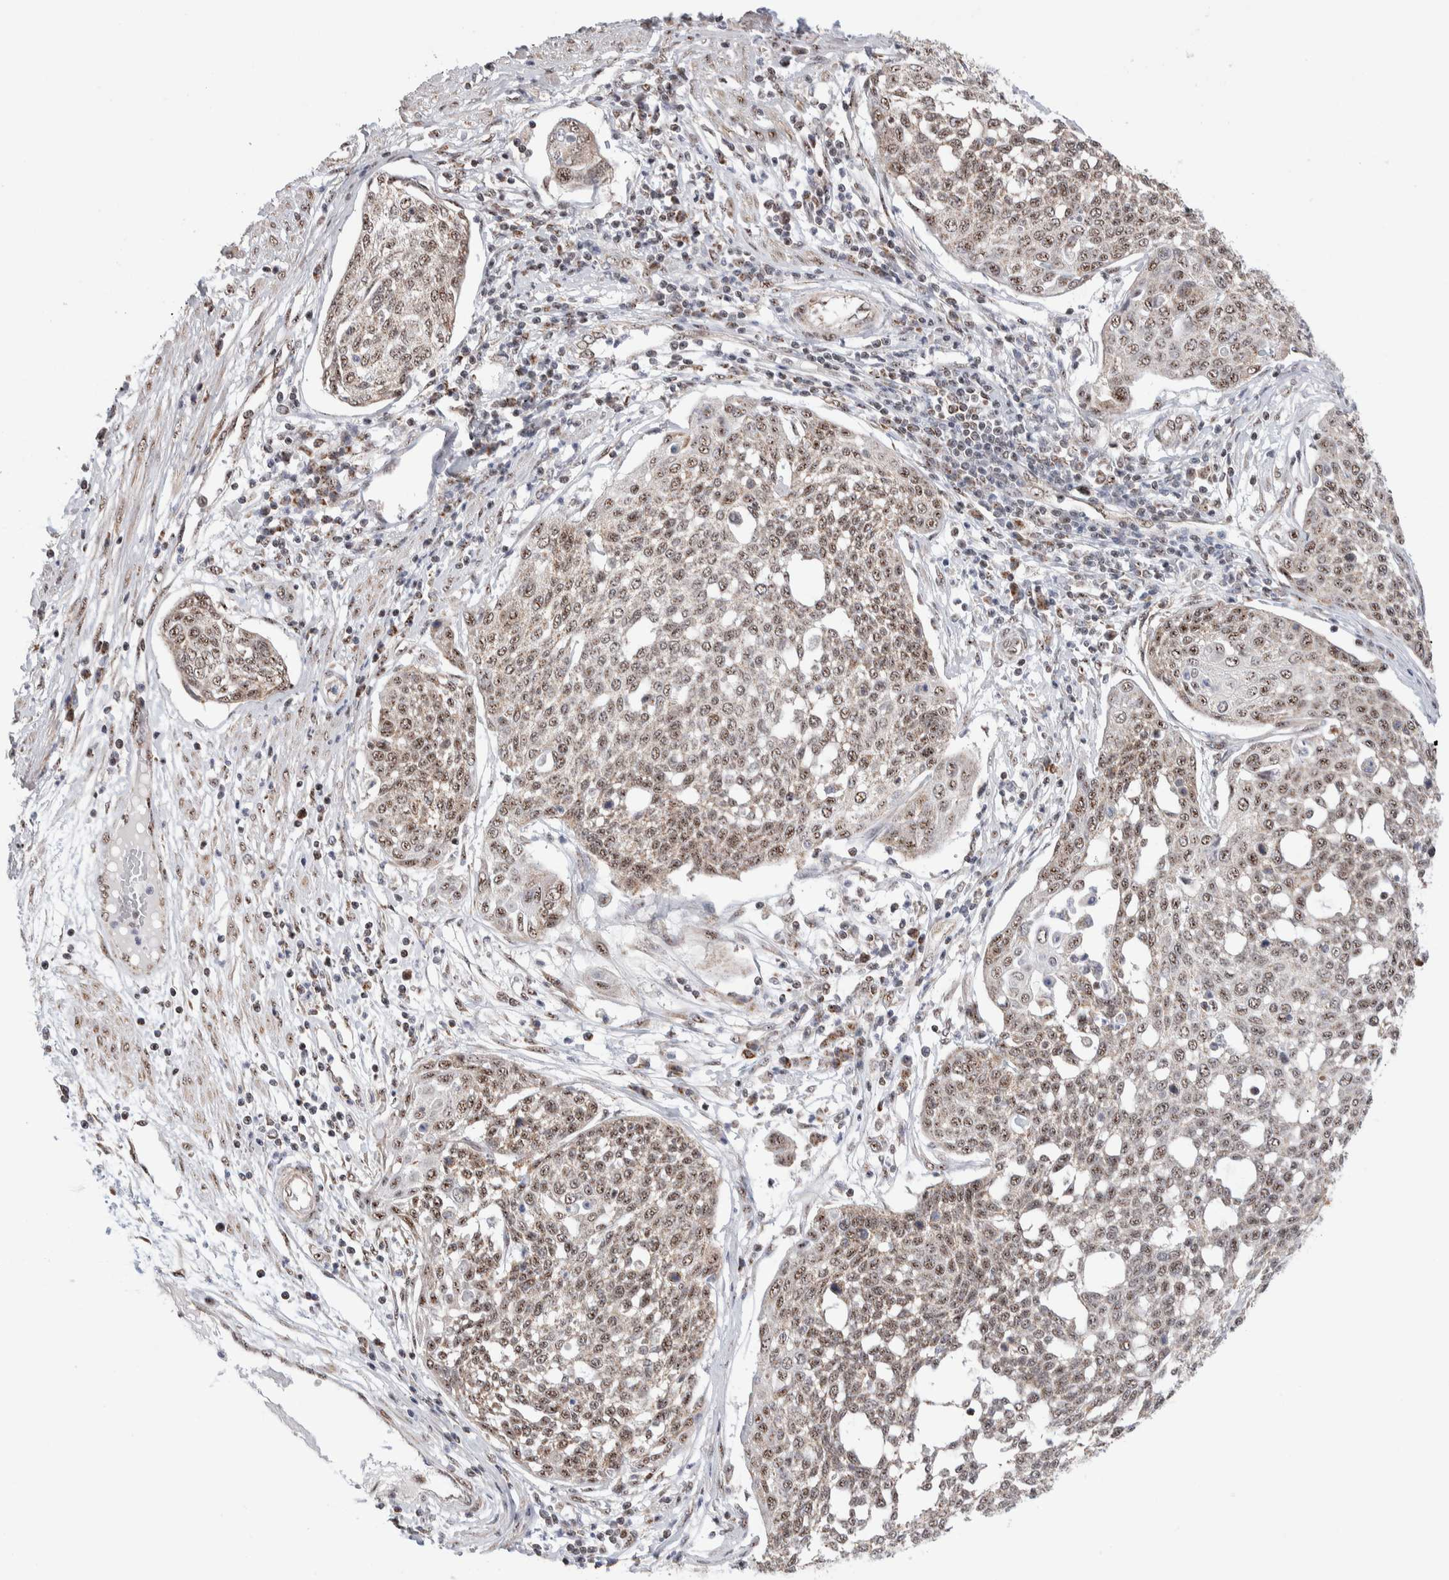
{"staining": {"intensity": "moderate", "quantity": ">75%", "location": "nuclear"}, "tissue": "cervical cancer", "cell_type": "Tumor cells", "image_type": "cancer", "snomed": [{"axis": "morphology", "description": "Squamous cell carcinoma, NOS"}, {"axis": "topography", "description": "Cervix"}], "caption": "Protein staining reveals moderate nuclear staining in approximately >75% of tumor cells in cervical cancer. The staining was performed using DAB, with brown indicating positive protein expression. Nuclei are stained blue with hematoxylin.", "gene": "ZNF695", "patient": {"sex": "female", "age": 34}}